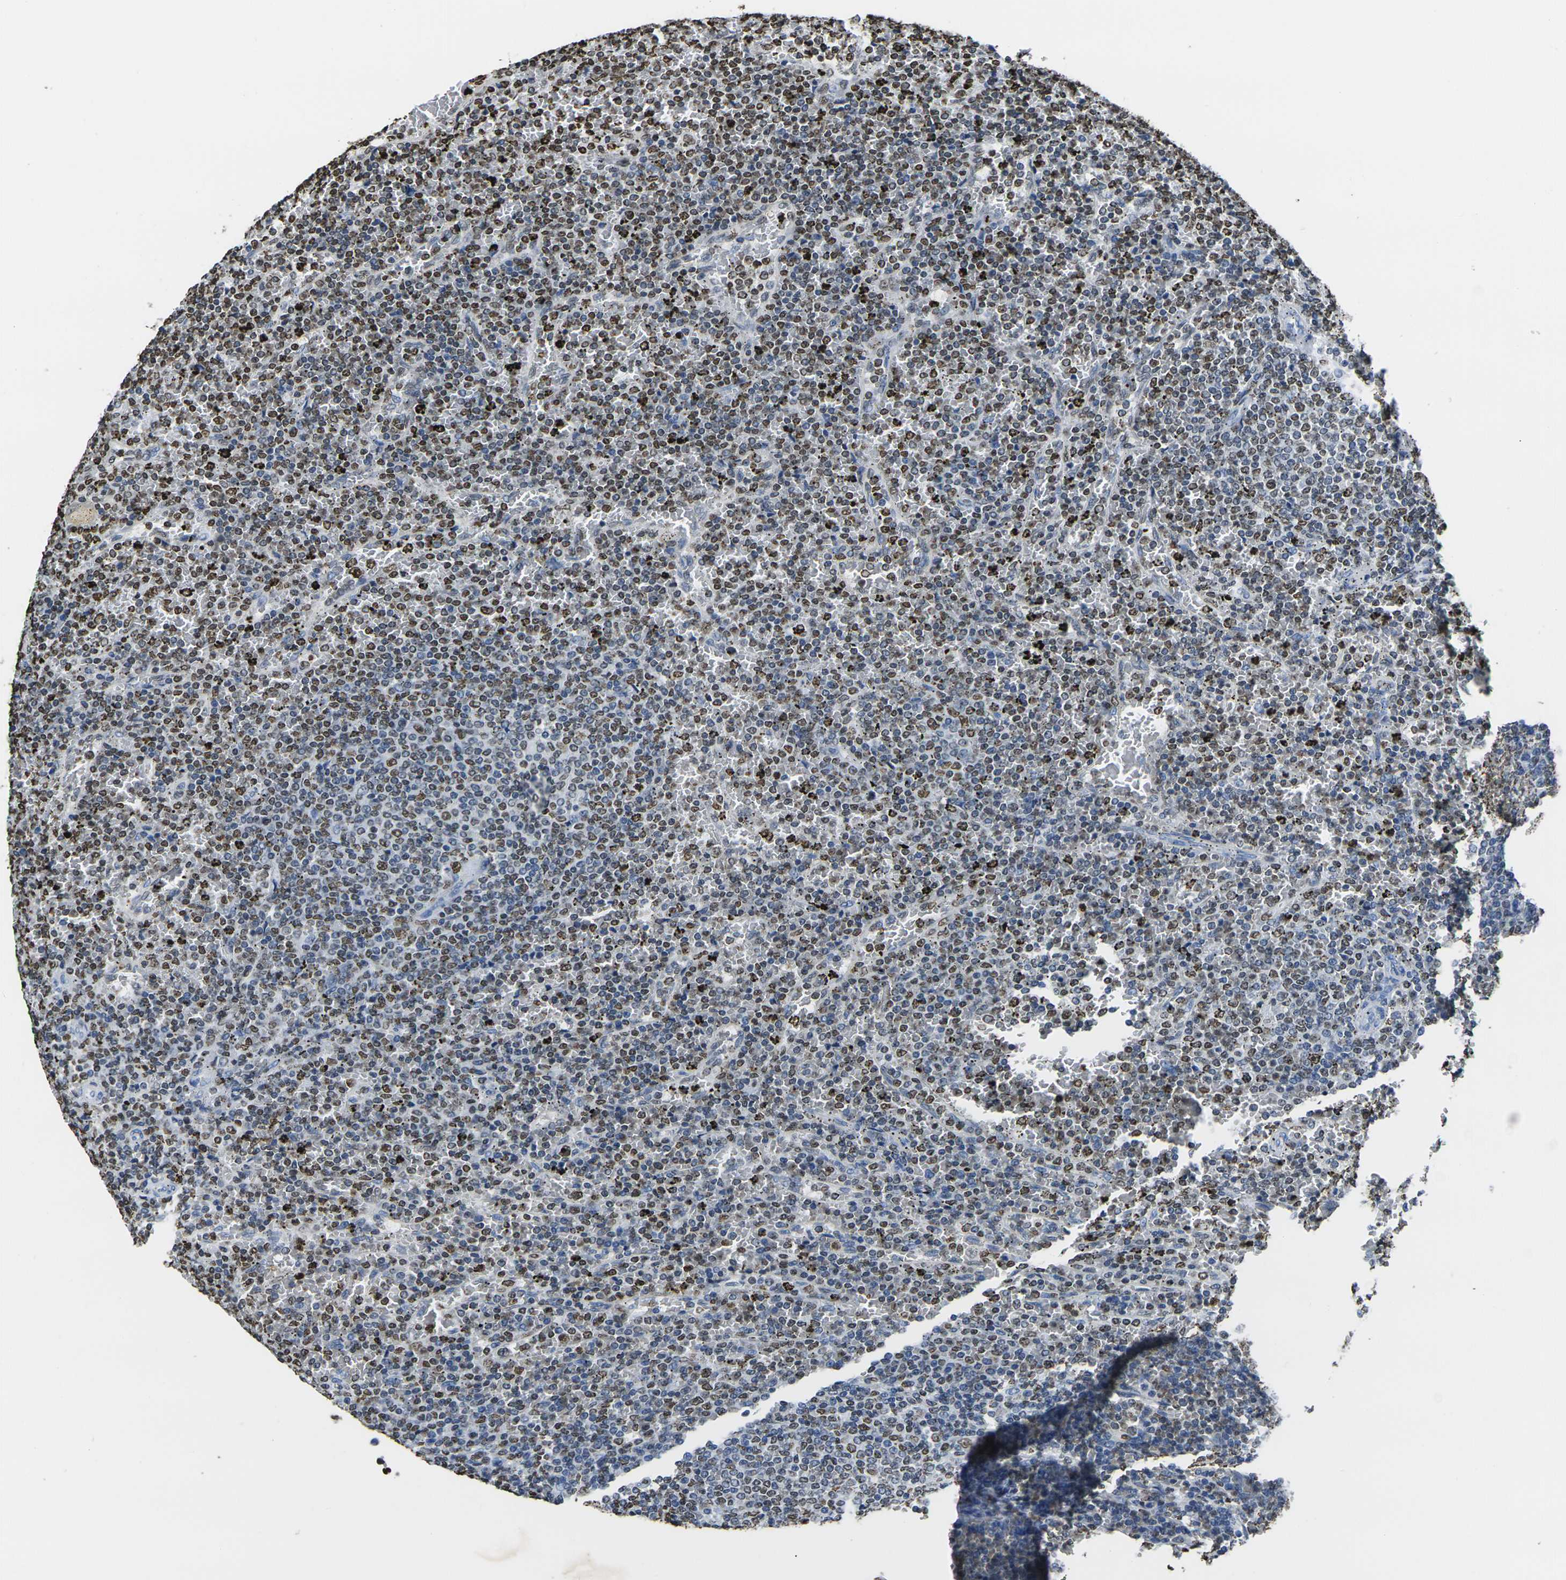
{"staining": {"intensity": "strong", "quantity": "25%-75%", "location": "nuclear"}, "tissue": "lymphoma", "cell_type": "Tumor cells", "image_type": "cancer", "snomed": [{"axis": "morphology", "description": "Malignant lymphoma, non-Hodgkin's type, Low grade"}, {"axis": "topography", "description": "Spleen"}], "caption": "Immunohistochemistry (IHC) photomicrograph of human malignant lymphoma, non-Hodgkin's type (low-grade) stained for a protein (brown), which displays high levels of strong nuclear staining in approximately 25%-75% of tumor cells.", "gene": "DRAXIN", "patient": {"sex": "female", "age": 77}}